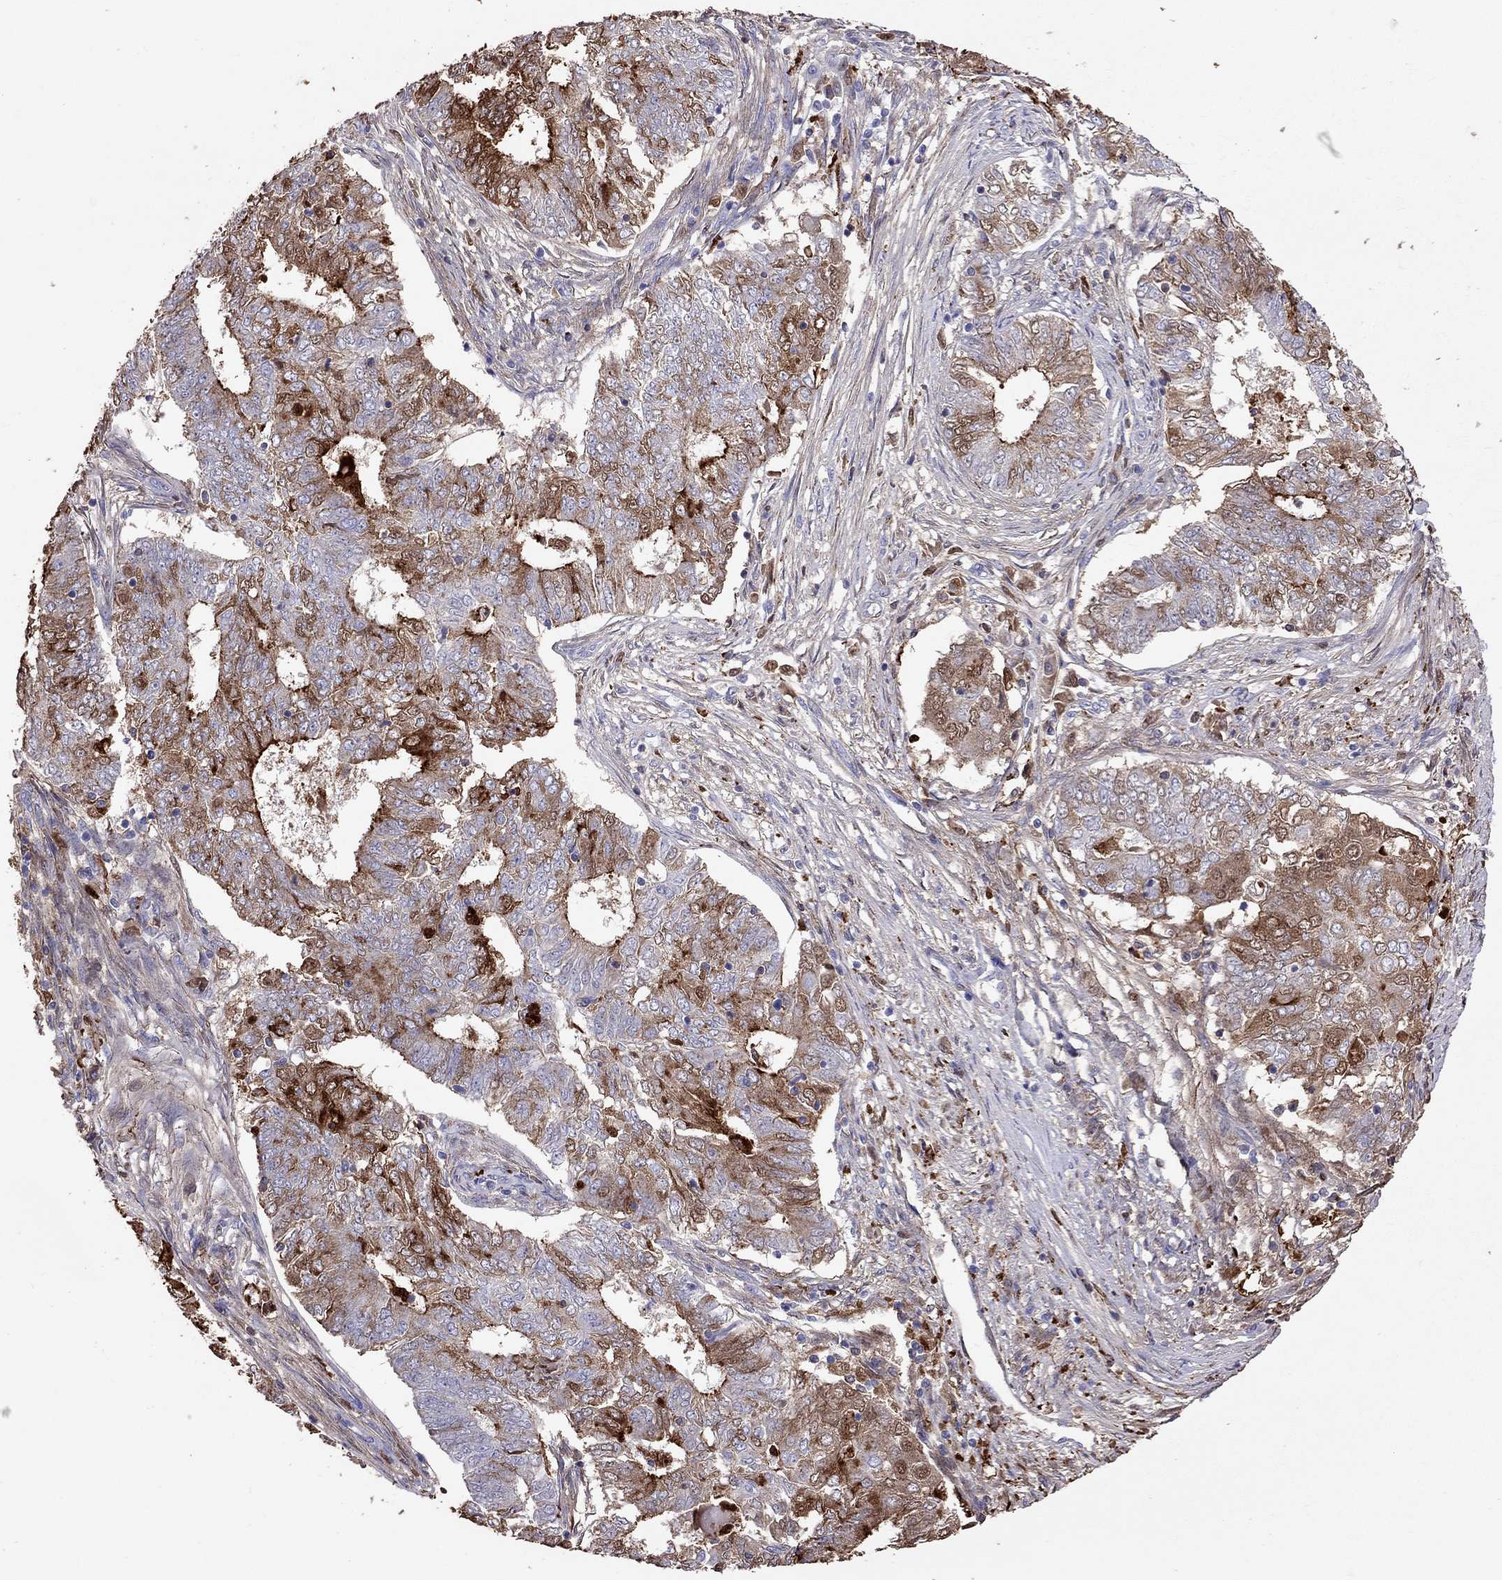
{"staining": {"intensity": "strong", "quantity": ">75%", "location": "cytoplasmic/membranous"}, "tissue": "endometrial cancer", "cell_type": "Tumor cells", "image_type": "cancer", "snomed": [{"axis": "morphology", "description": "Adenocarcinoma, NOS"}, {"axis": "topography", "description": "Endometrium"}], "caption": "Tumor cells exhibit high levels of strong cytoplasmic/membranous staining in about >75% of cells in human endometrial cancer.", "gene": "SERPINA3", "patient": {"sex": "female", "age": 62}}